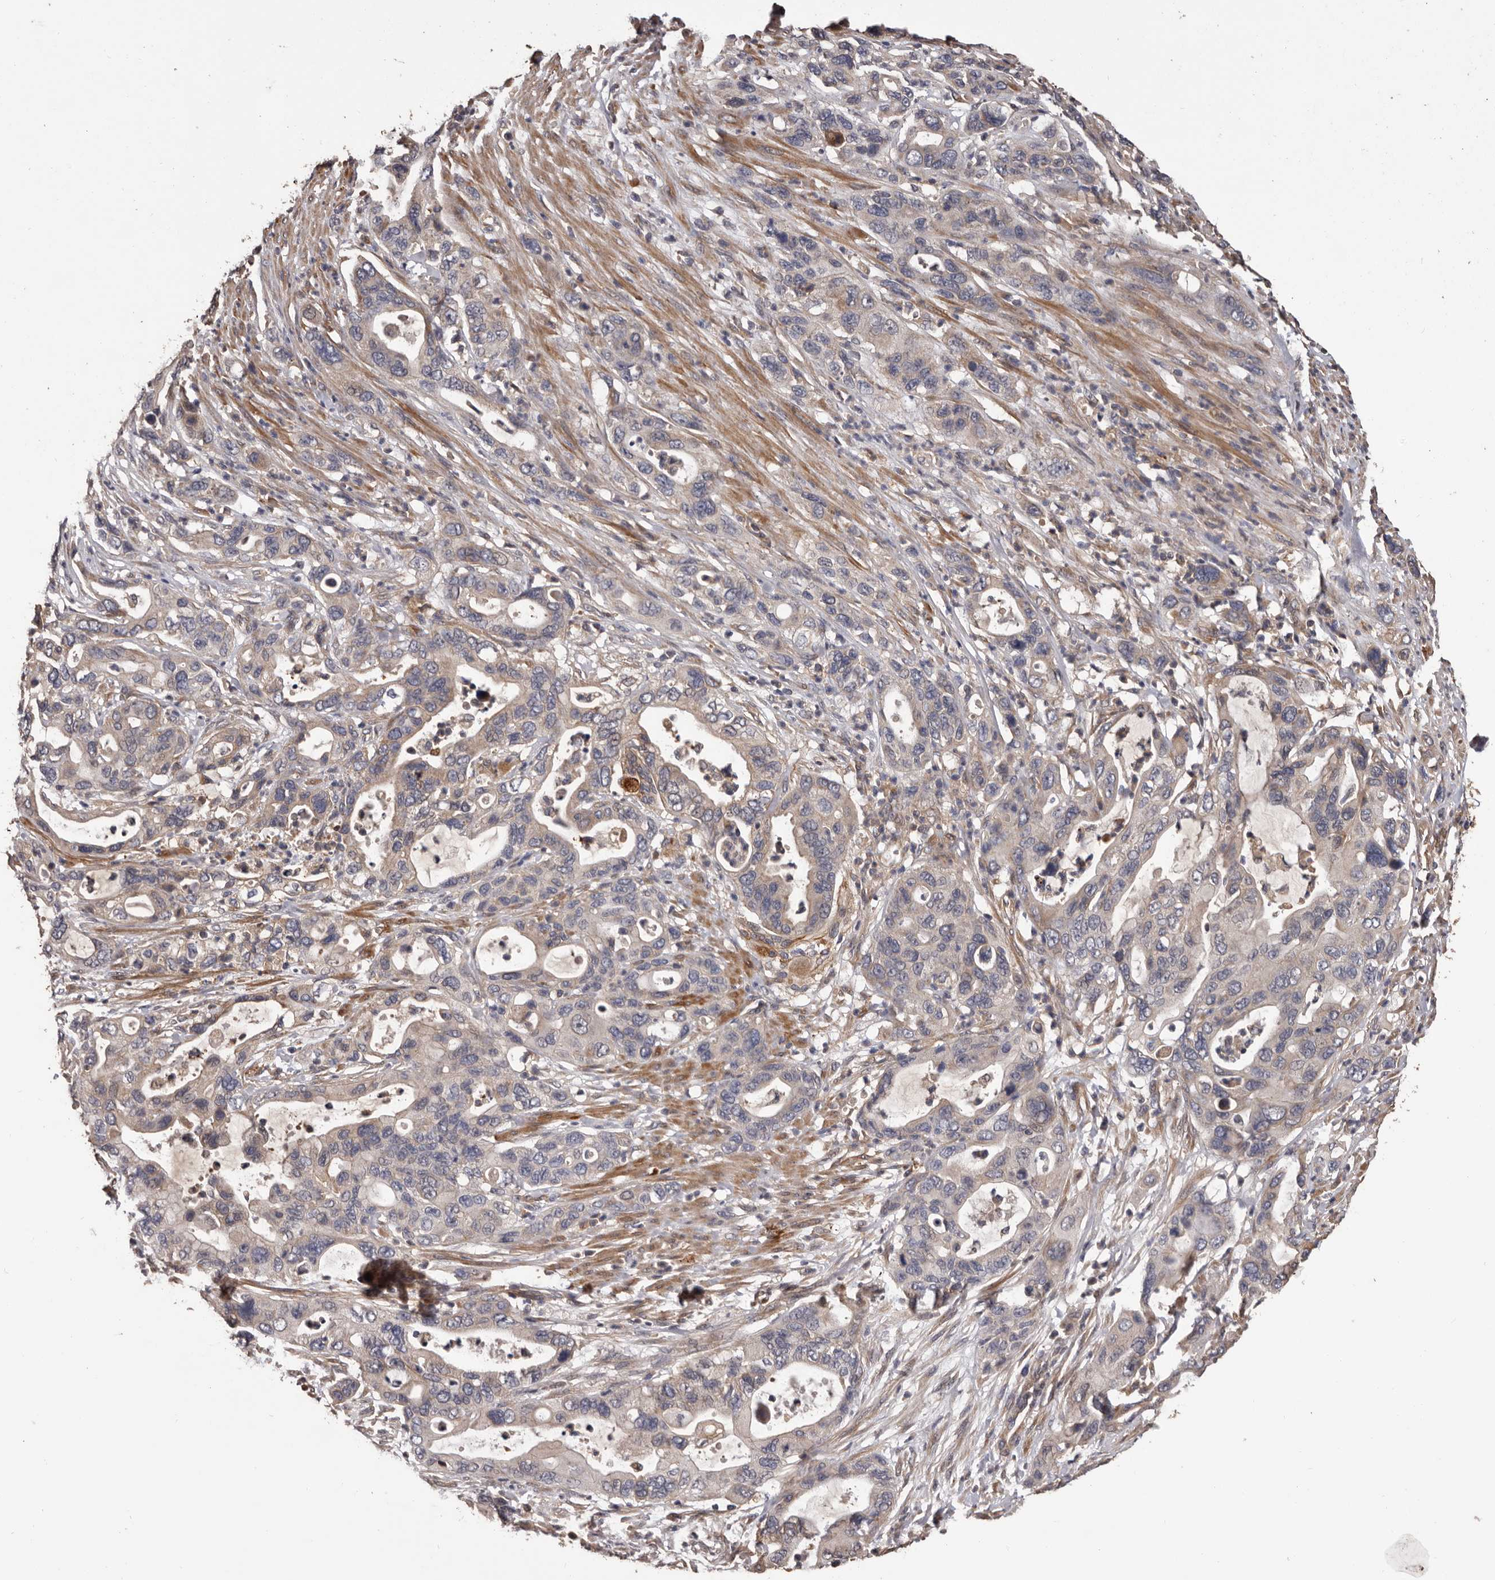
{"staining": {"intensity": "negative", "quantity": "none", "location": "none"}, "tissue": "pancreatic cancer", "cell_type": "Tumor cells", "image_type": "cancer", "snomed": [{"axis": "morphology", "description": "Adenocarcinoma, NOS"}, {"axis": "topography", "description": "Pancreas"}], "caption": "Protein analysis of pancreatic cancer demonstrates no significant positivity in tumor cells.", "gene": "ADAMTS2", "patient": {"sex": "female", "age": 71}}